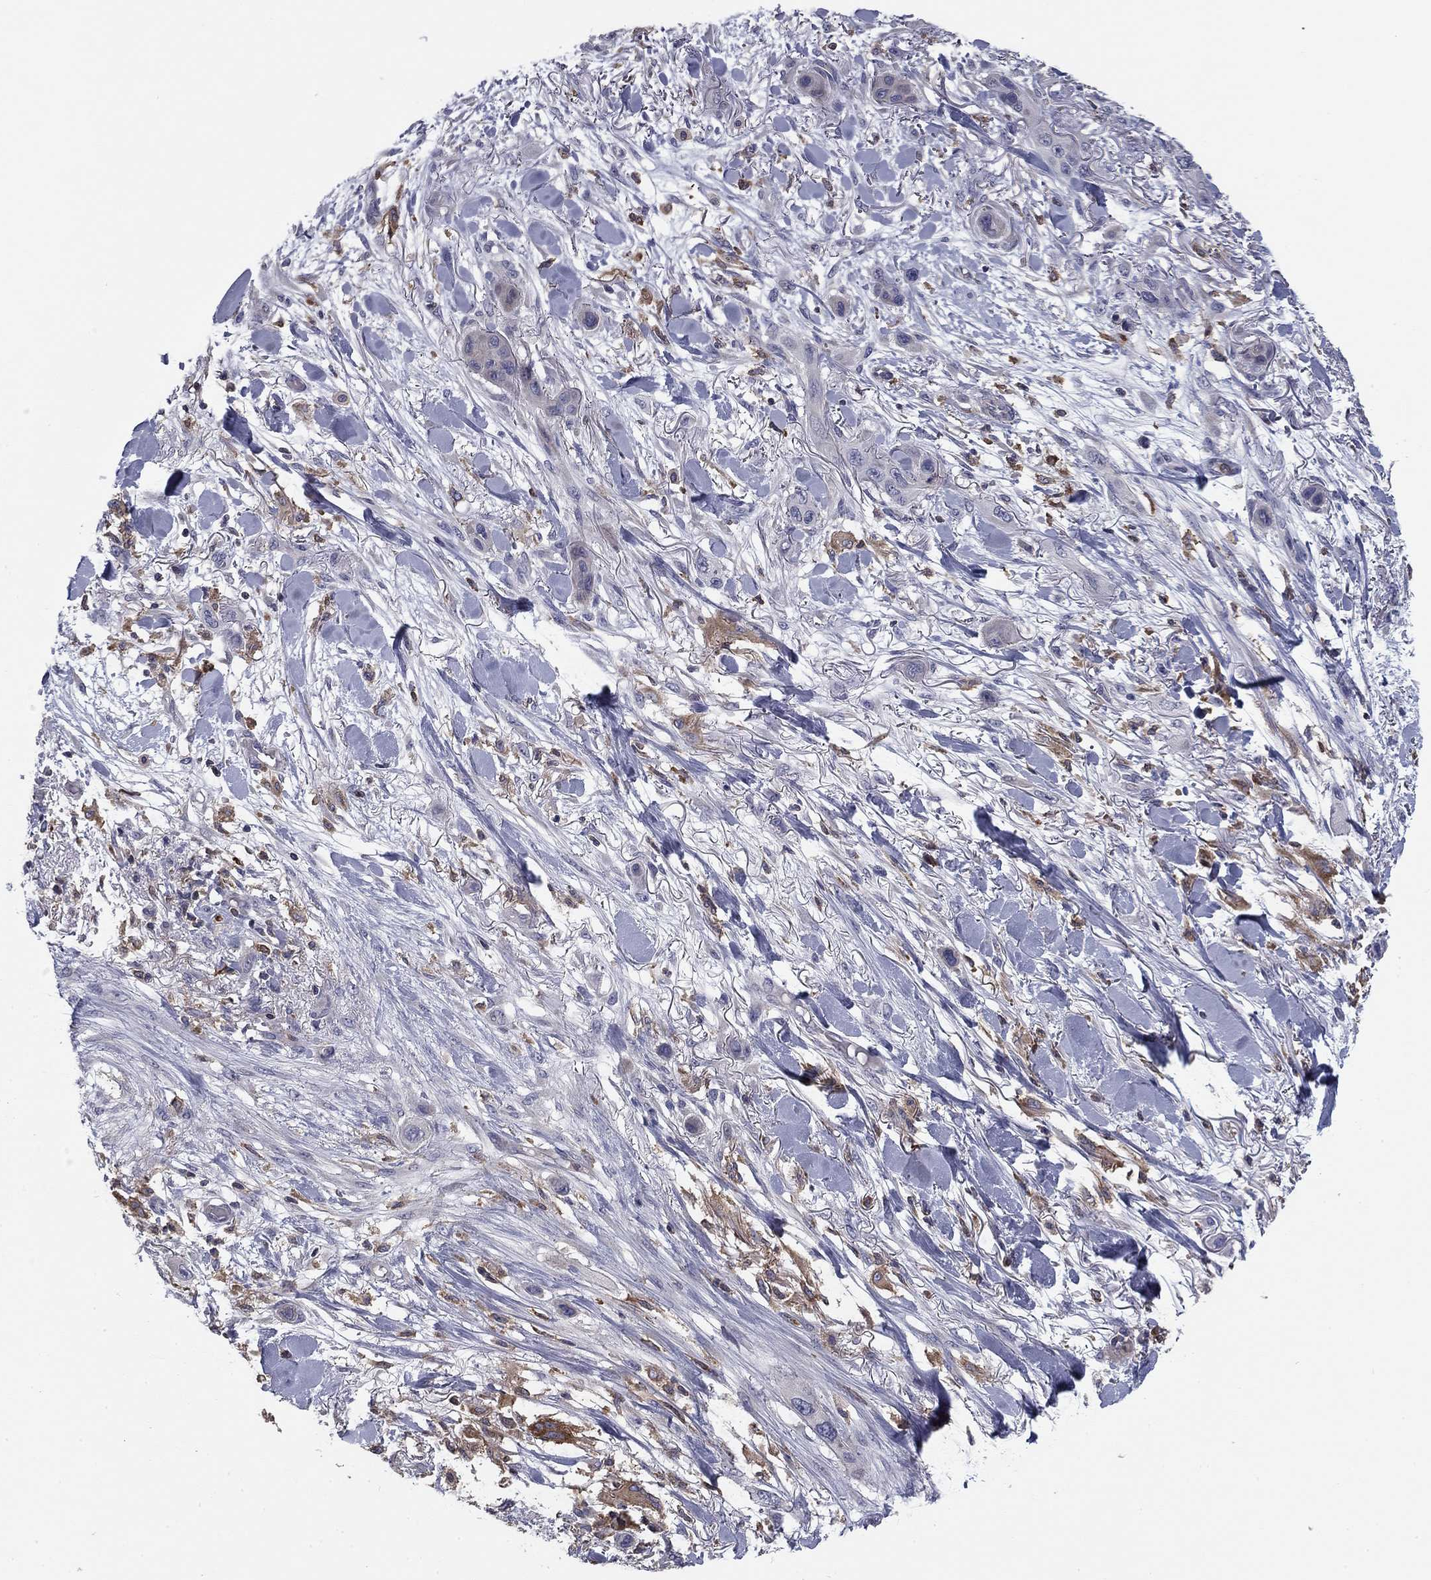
{"staining": {"intensity": "negative", "quantity": "none", "location": "none"}, "tissue": "skin cancer", "cell_type": "Tumor cells", "image_type": "cancer", "snomed": [{"axis": "morphology", "description": "Squamous cell carcinoma, NOS"}, {"axis": "topography", "description": "Skin"}], "caption": "Protein analysis of skin squamous cell carcinoma displays no significant expression in tumor cells. (Stains: DAB immunohistochemistry with hematoxylin counter stain, Microscopy: brightfield microscopy at high magnification).", "gene": "PLCB2", "patient": {"sex": "male", "age": 79}}